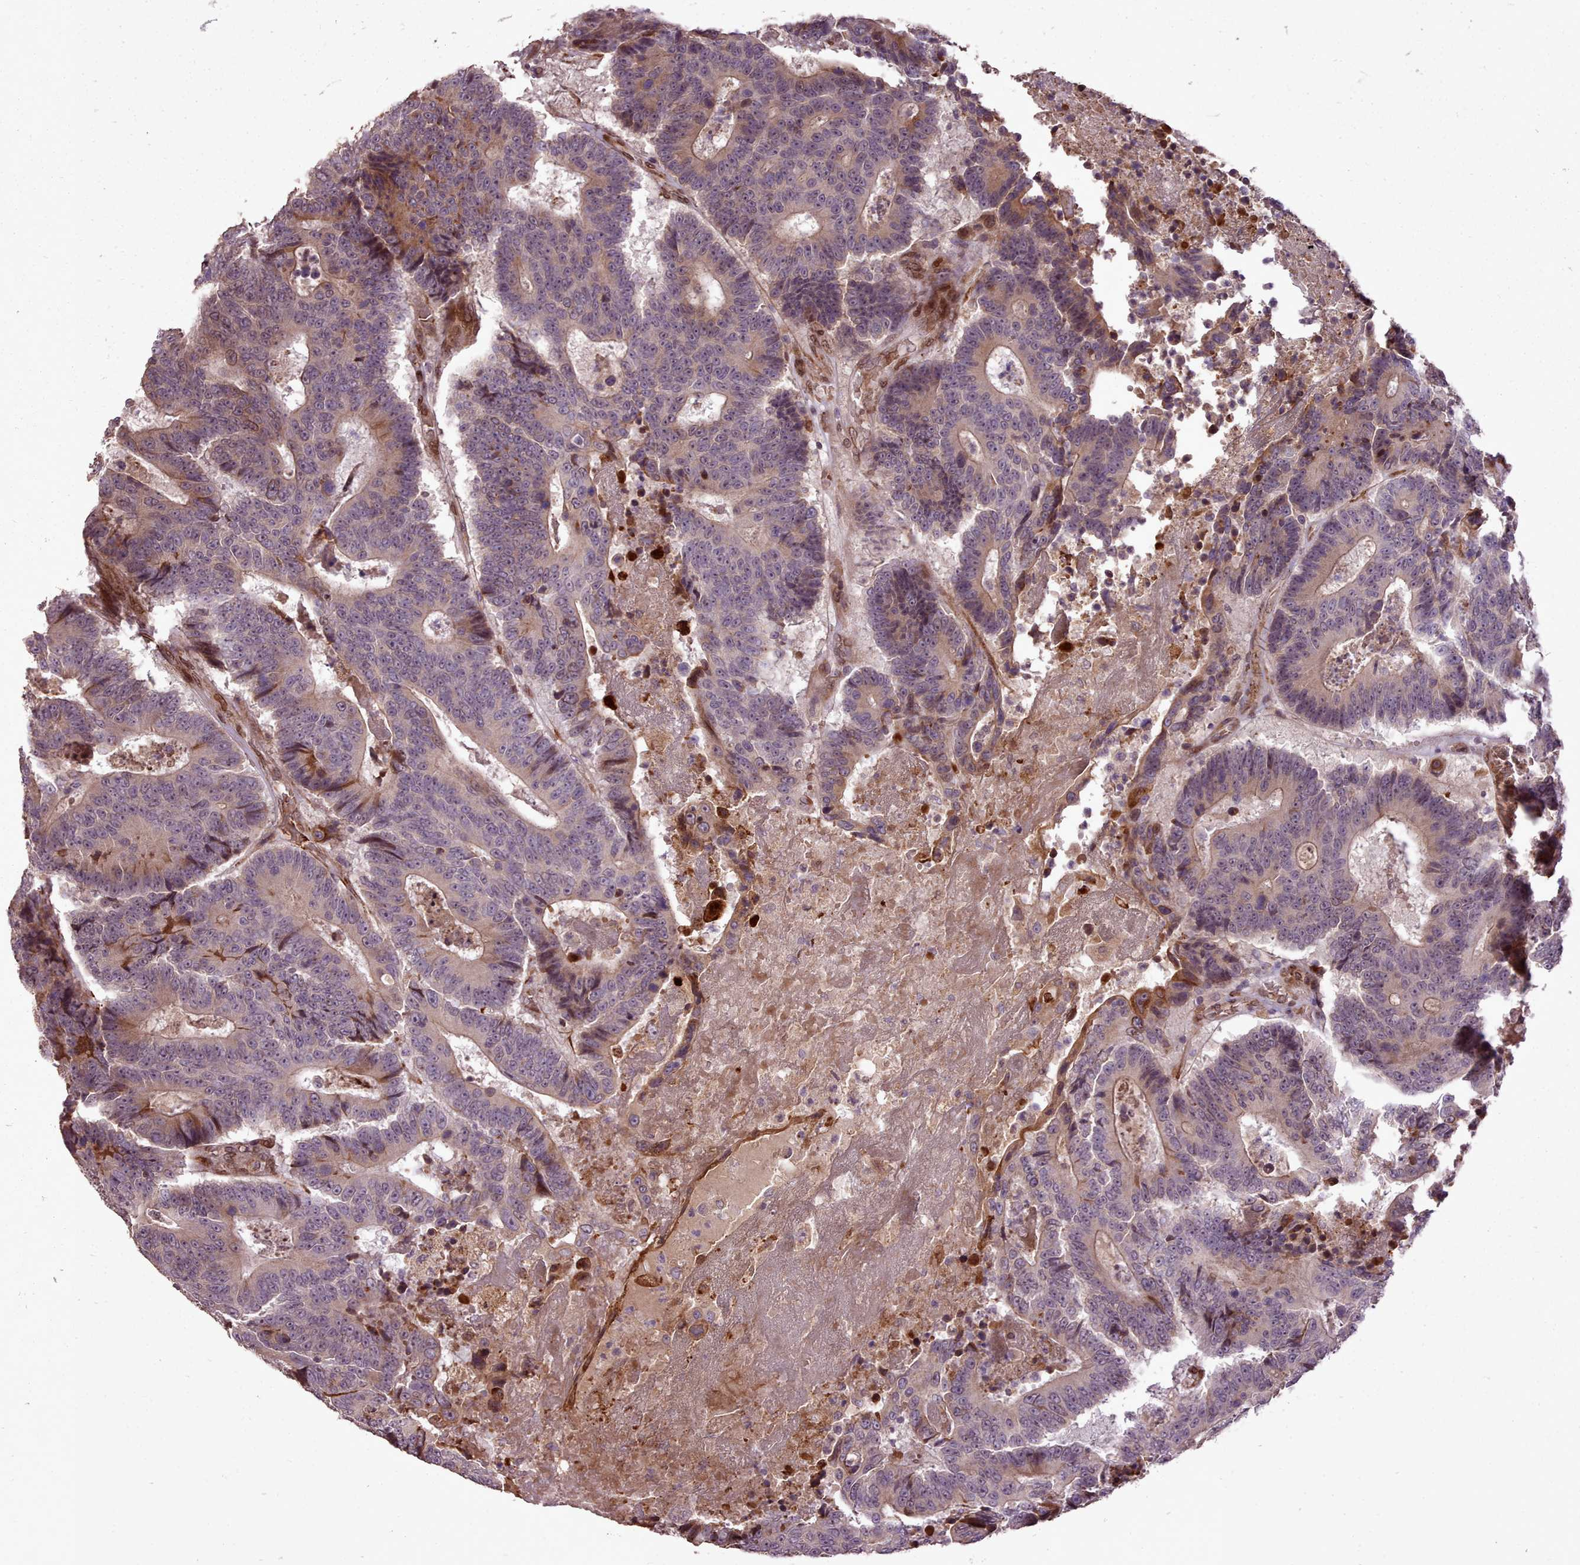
{"staining": {"intensity": "moderate", "quantity": "<25%", "location": "cytoplasmic/membranous"}, "tissue": "colorectal cancer", "cell_type": "Tumor cells", "image_type": "cancer", "snomed": [{"axis": "morphology", "description": "Adenocarcinoma, NOS"}, {"axis": "topography", "description": "Colon"}], "caption": "Tumor cells exhibit low levels of moderate cytoplasmic/membranous staining in approximately <25% of cells in adenocarcinoma (colorectal). (IHC, brightfield microscopy, high magnification).", "gene": "CABP1", "patient": {"sex": "male", "age": 83}}